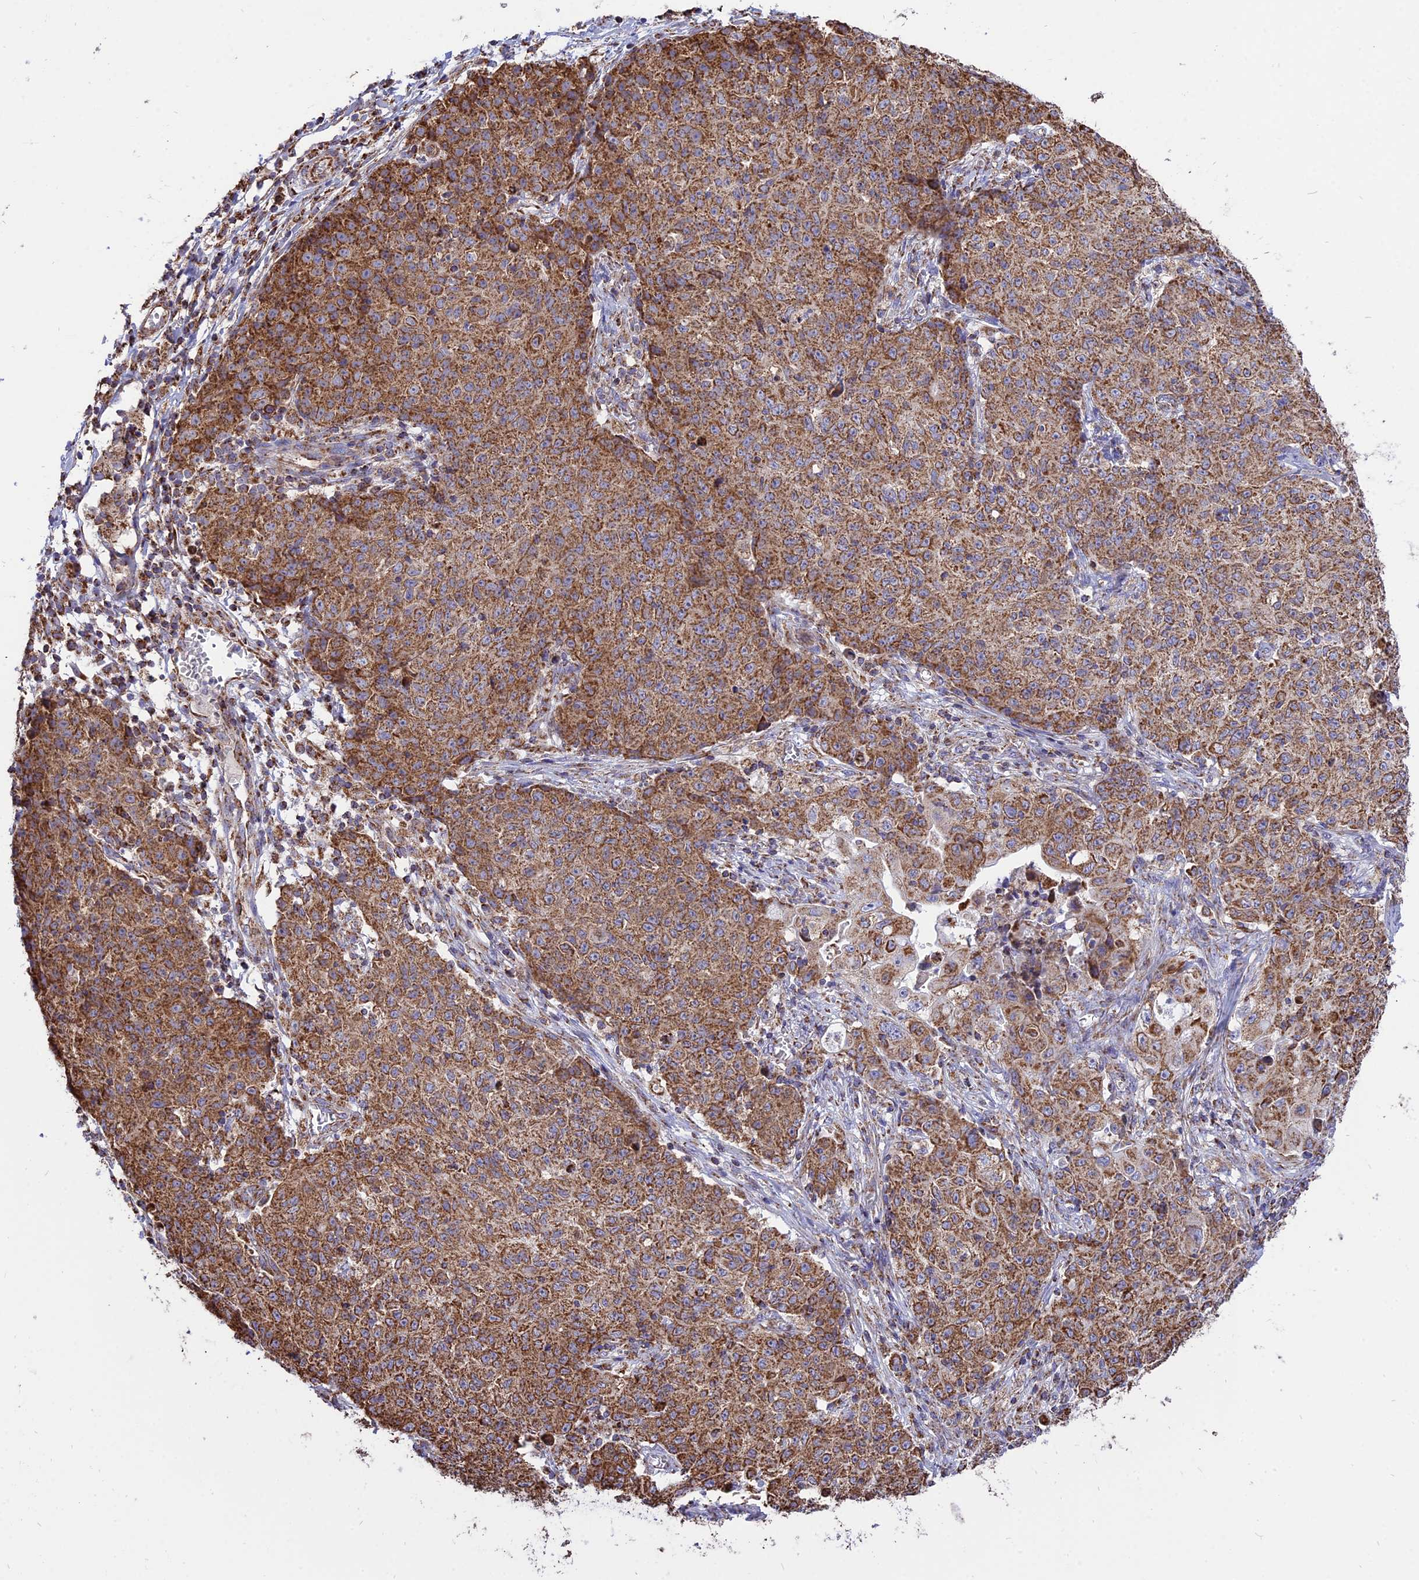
{"staining": {"intensity": "moderate", "quantity": ">75%", "location": "cytoplasmic/membranous"}, "tissue": "ovarian cancer", "cell_type": "Tumor cells", "image_type": "cancer", "snomed": [{"axis": "morphology", "description": "Carcinoma, endometroid"}, {"axis": "topography", "description": "Ovary"}], "caption": "Approximately >75% of tumor cells in human ovarian endometroid carcinoma reveal moderate cytoplasmic/membranous protein expression as visualized by brown immunohistochemical staining.", "gene": "TTC4", "patient": {"sex": "female", "age": 42}}